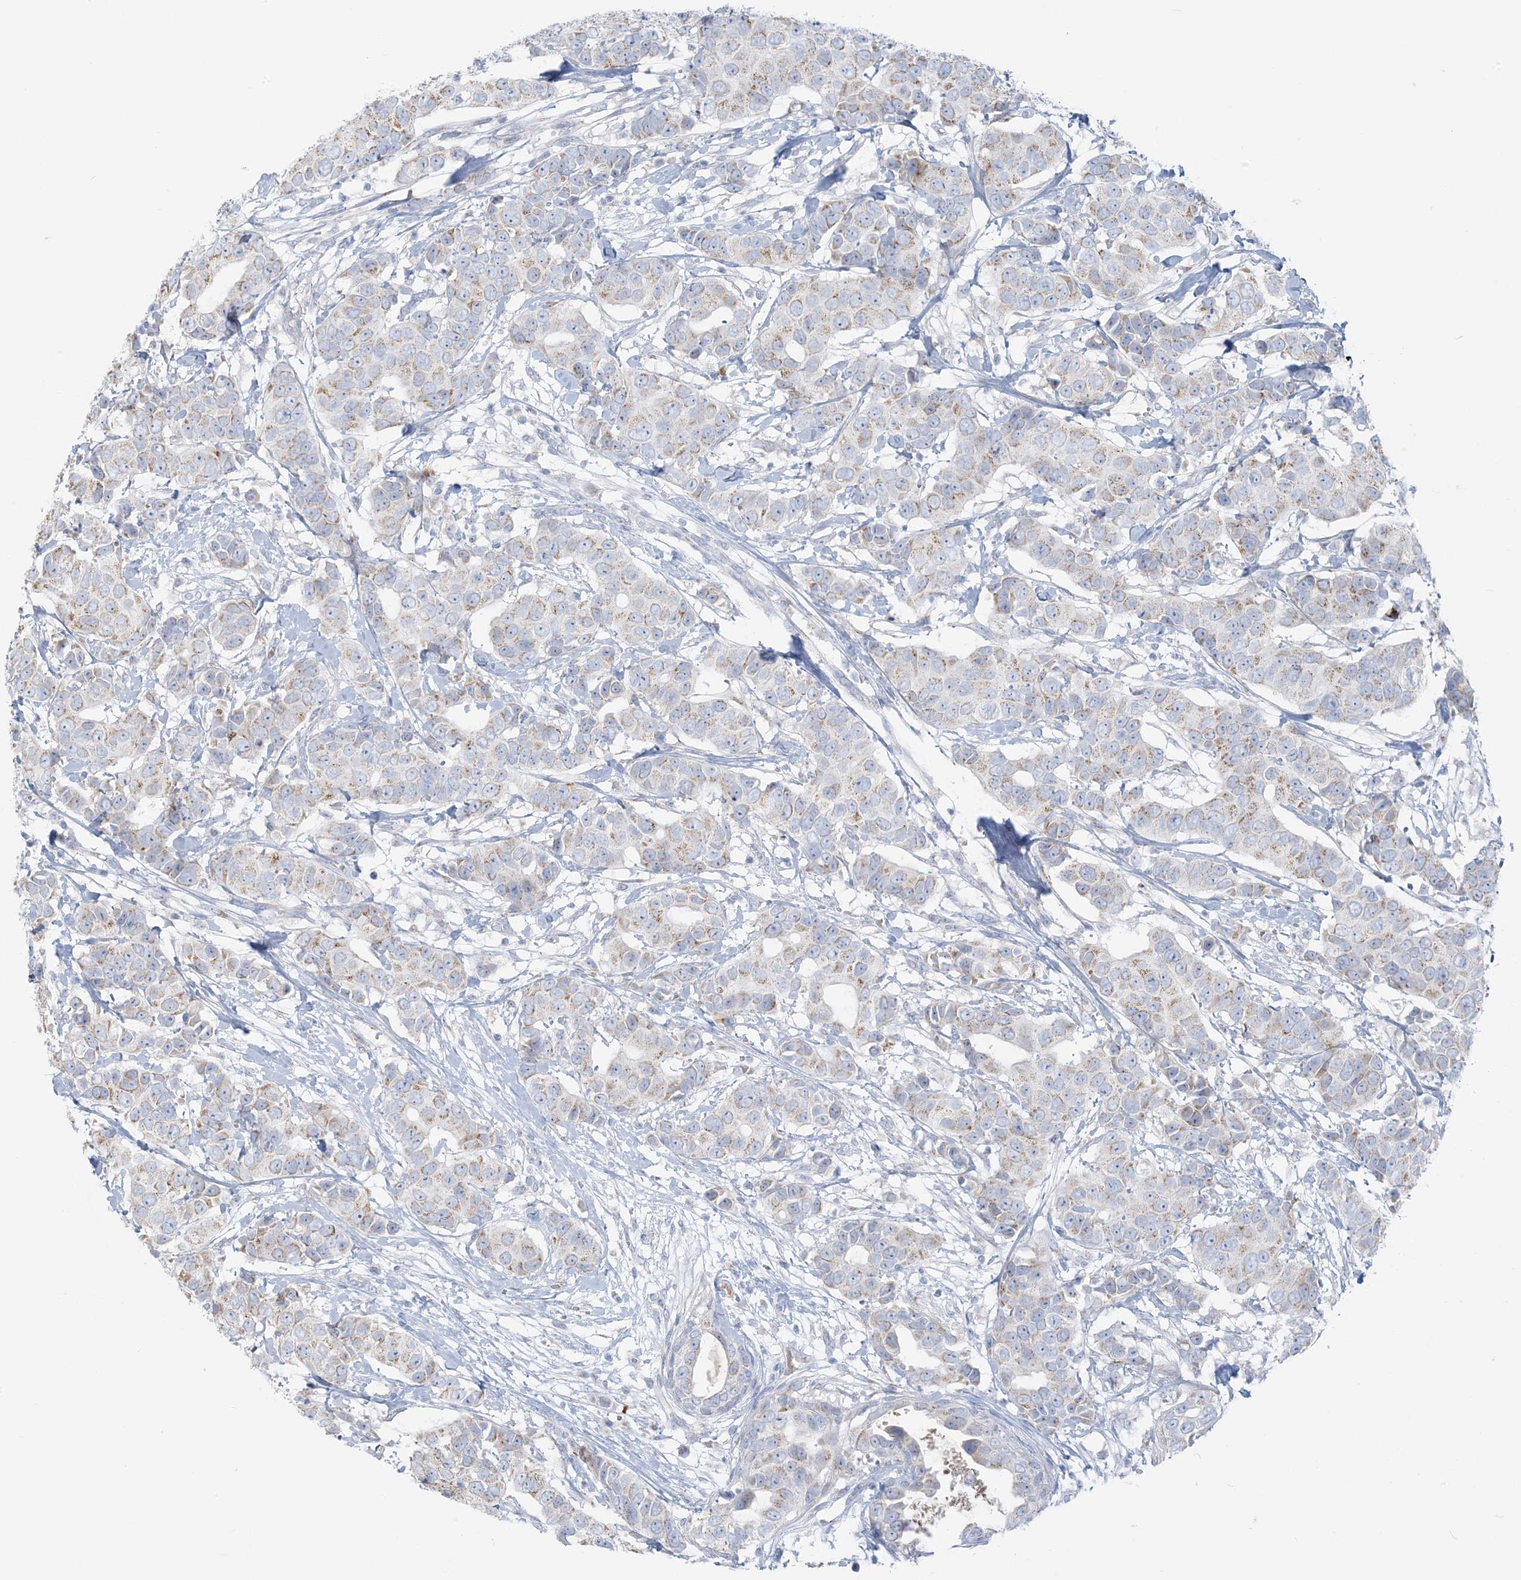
{"staining": {"intensity": "weak", "quantity": ">75%", "location": "cytoplasmic/membranous"}, "tissue": "breast cancer", "cell_type": "Tumor cells", "image_type": "cancer", "snomed": [{"axis": "morphology", "description": "Normal tissue, NOS"}, {"axis": "morphology", "description": "Duct carcinoma"}, {"axis": "topography", "description": "Breast"}], "caption": "Breast cancer tissue displays weak cytoplasmic/membranous positivity in about >75% of tumor cells, visualized by immunohistochemistry.", "gene": "SCML1", "patient": {"sex": "female", "age": 39}}